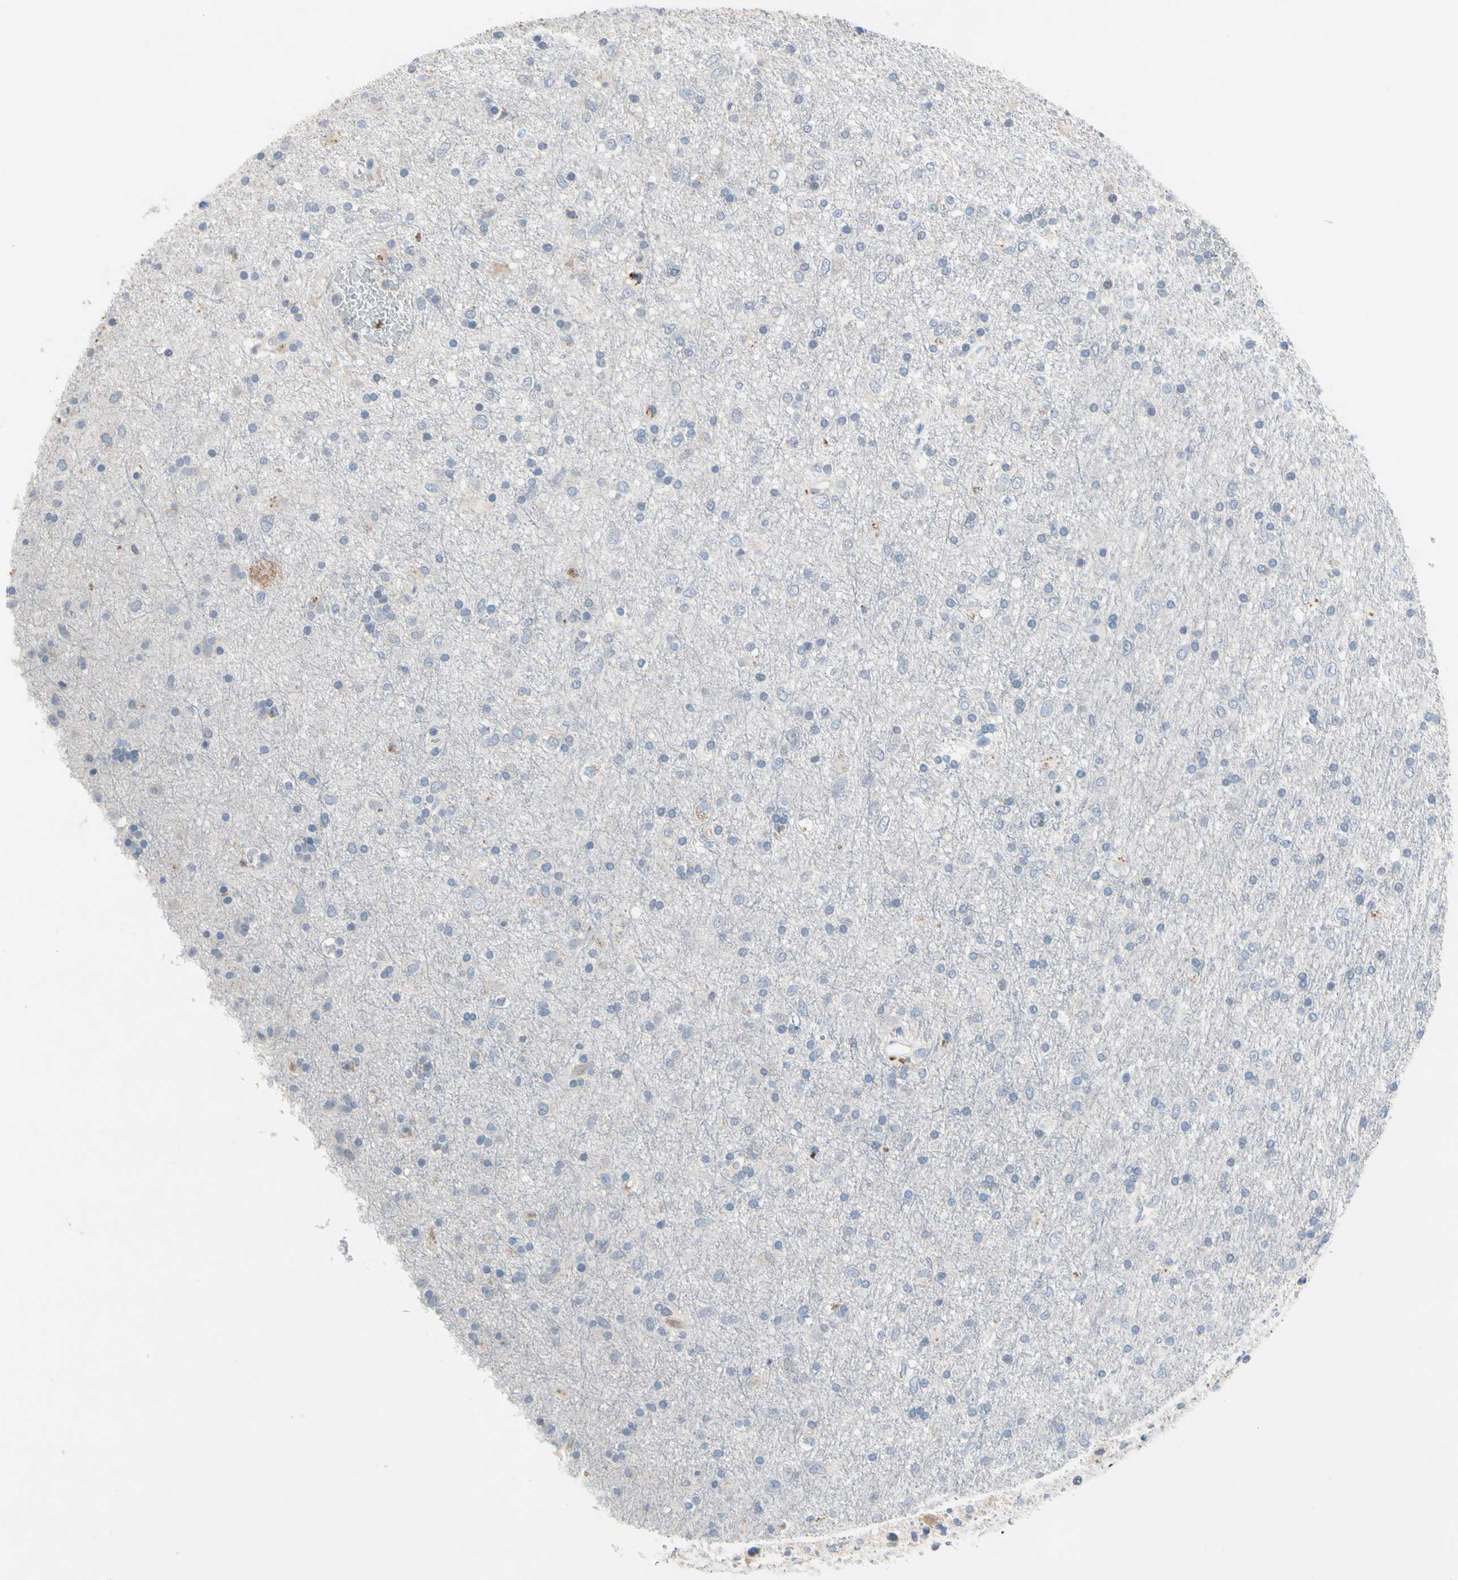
{"staining": {"intensity": "negative", "quantity": "none", "location": "none"}, "tissue": "glioma", "cell_type": "Tumor cells", "image_type": "cancer", "snomed": [{"axis": "morphology", "description": "Glioma, malignant, Low grade"}, {"axis": "topography", "description": "Brain"}], "caption": "Glioma was stained to show a protein in brown. There is no significant staining in tumor cells.", "gene": "ECRG4", "patient": {"sex": "male", "age": 77}}